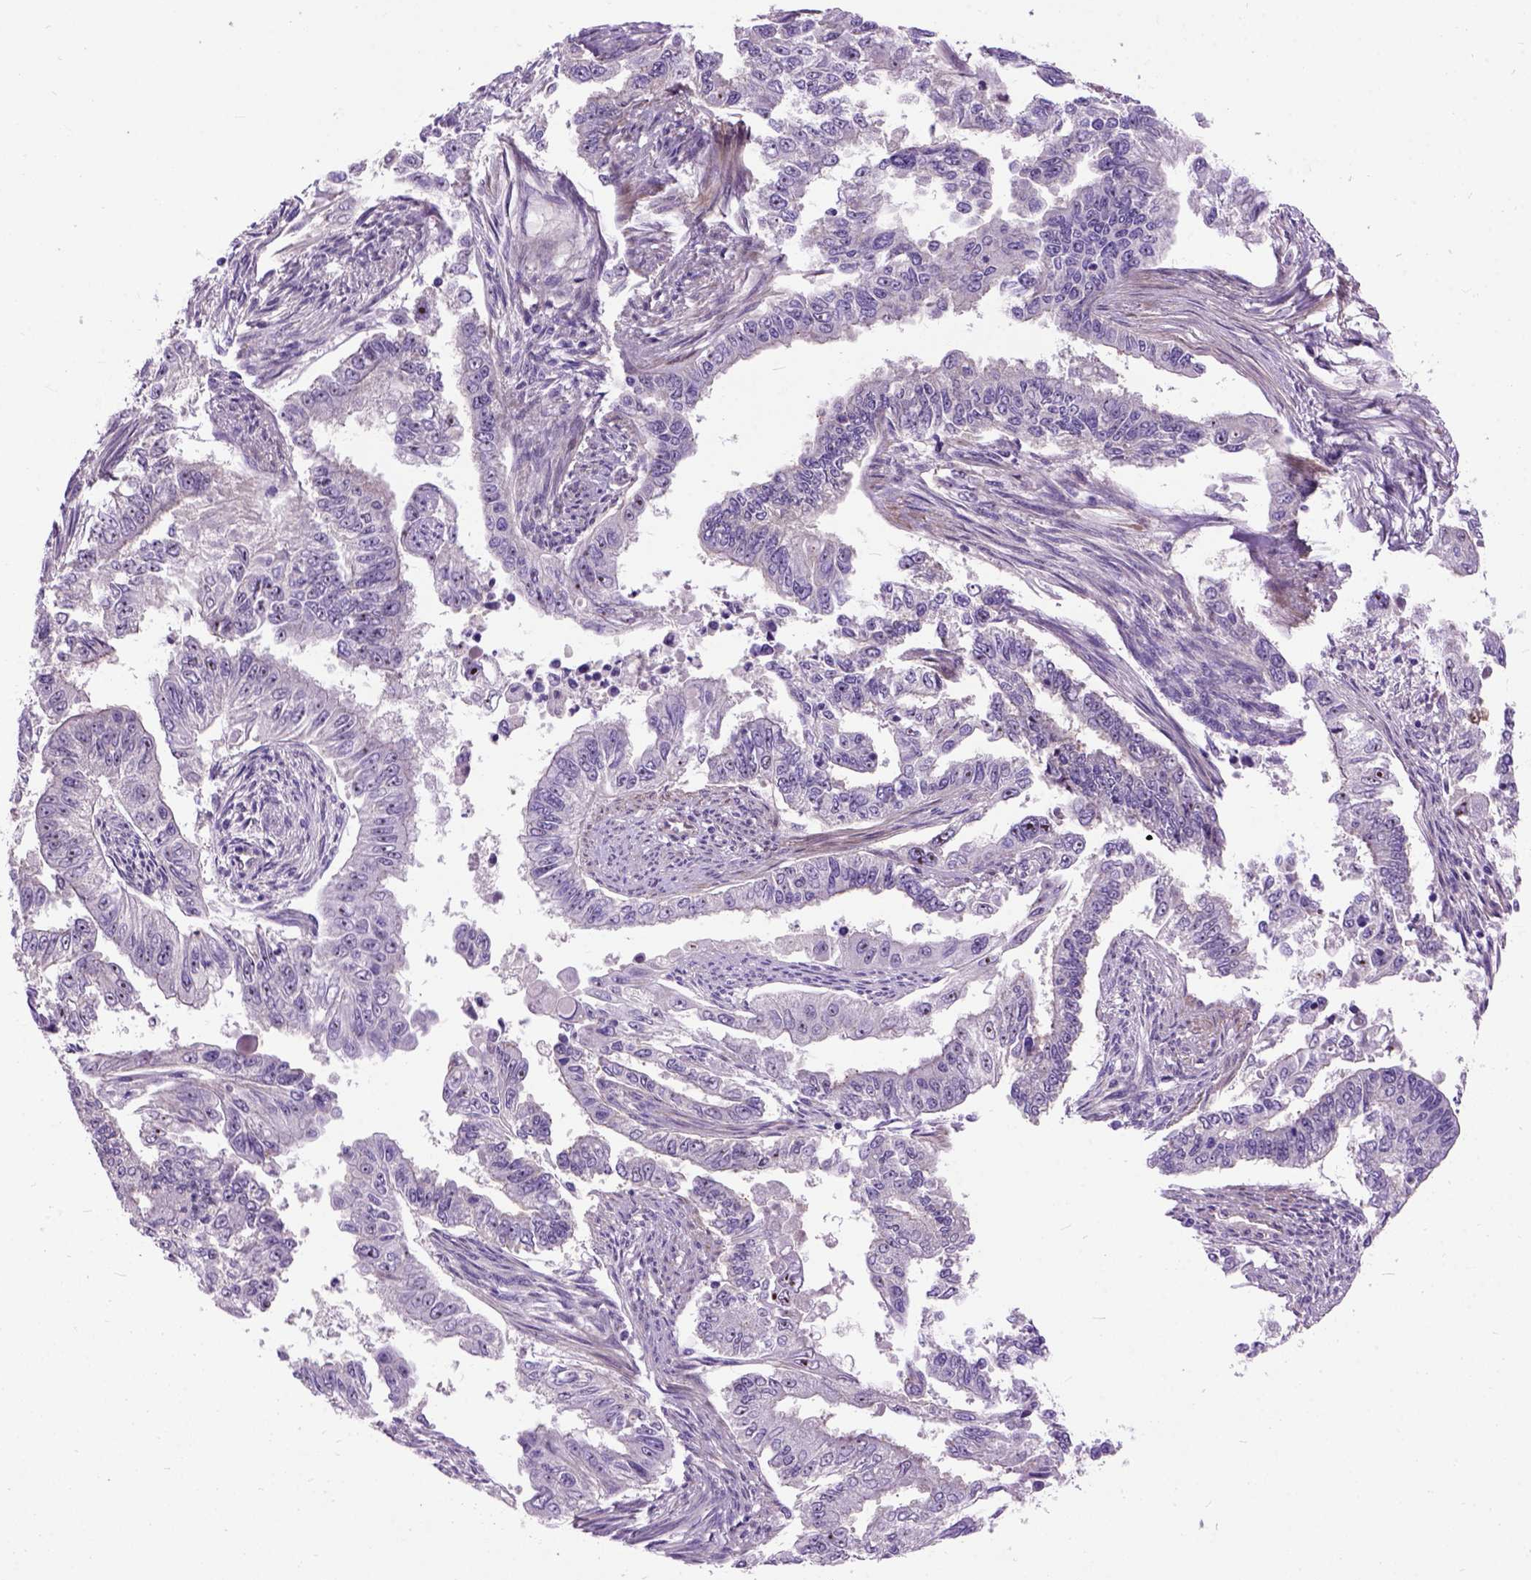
{"staining": {"intensity": "negative", "quantity": "none", "location": "none"}, "tissue": "endometrial cancer", "cell_type": "Tumor cells", "image_type": "cancer", "snomed": [{"axis": "morphology", "description": "Adenocarcinoma, NOS"}, {"axis": "topography", "description": "Uterus"}], "caption": "The immunohistochemistry (IHC) histopathology image has no significant expression in tumor cells of adenocarcinoma (endometrial) tissue.", "gene": "MAPT", "patient": {"sex": "female", "age": 59}}